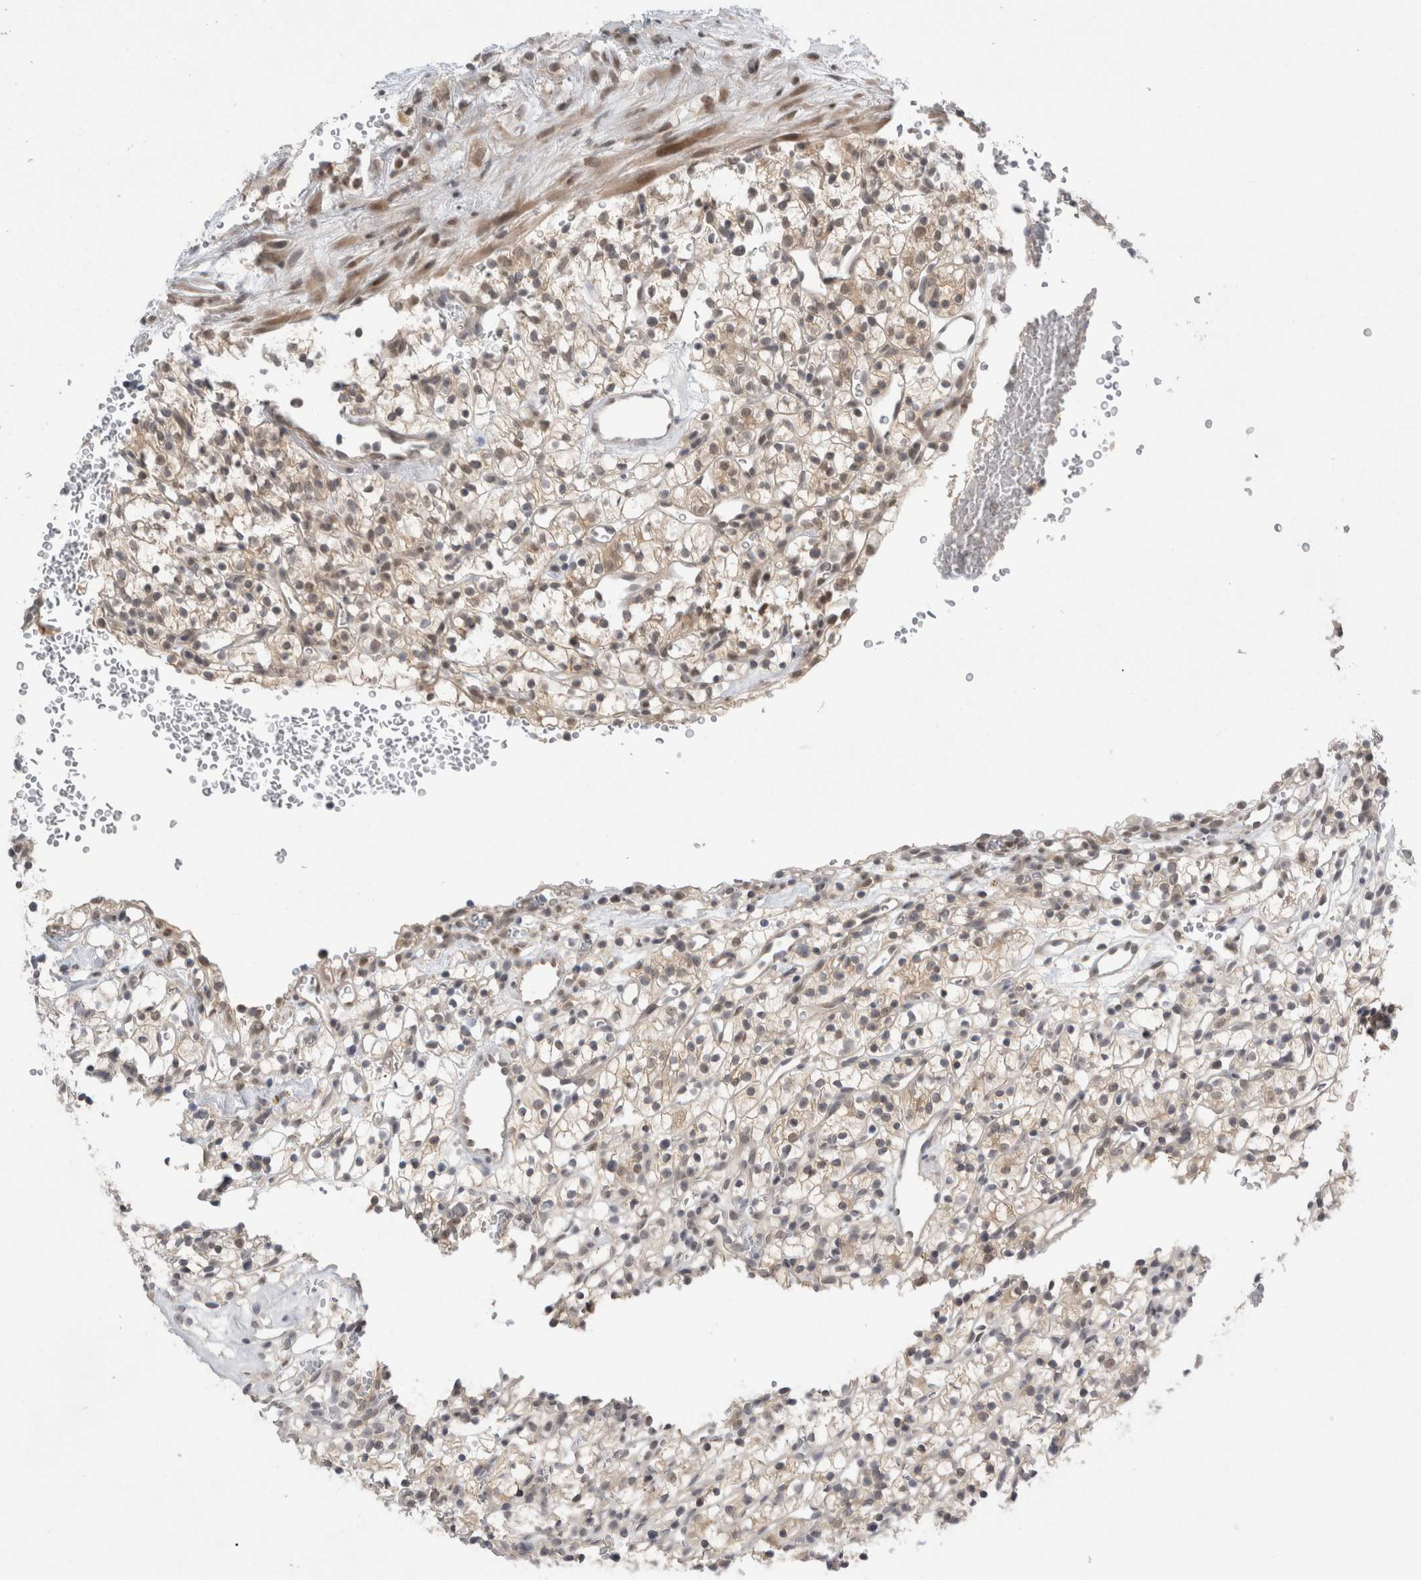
{"staining": {"intensity": "weak", "quantity": "25%-75%", "location": "cytoplasmic/membranous"}, "tissue": "renal cancer", "cell_type": "Tumor cells", "image_type": "cancer", "snomed": [{"axis": "morphology", "description": "Adenocarcinoma, NOS"}, {"axis": "topography", "description": "Kidney"}], "caption": "This is a photomicrograph of immunohistochemistry staining of renal adenocarcinoma, which shows weak expression in the cytoplasmic/membranous of tumor cells.", "gene": "ZNF341", "patient": {"sex": "female", "age": 57}}